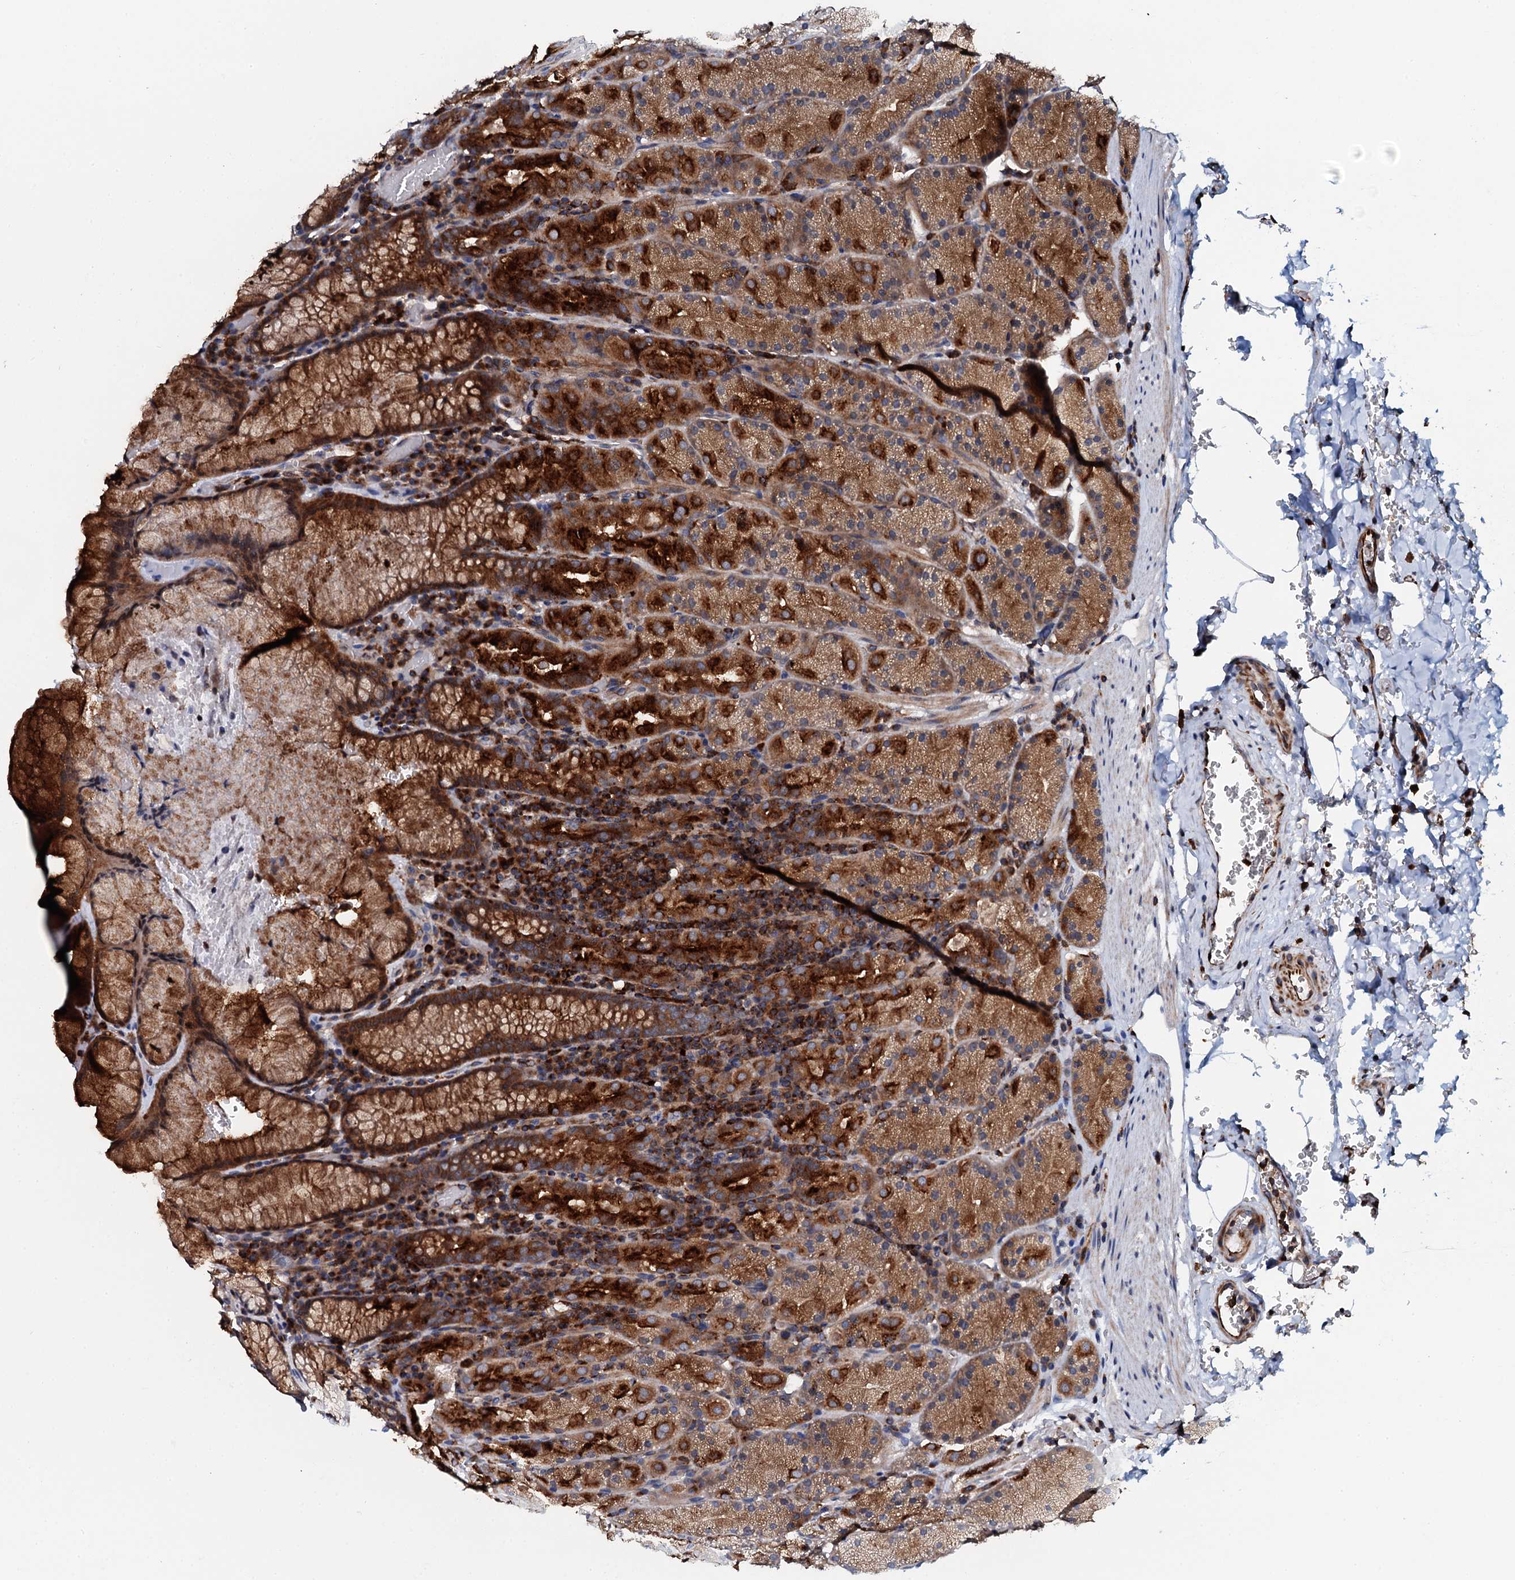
{"staining": {"intensity": "strong", "quantity": ">75%", "location": "cytoplasmic/membranous"}, "tissue": "stomach", "cell_type": "Glandular cells", "image_type": "normal", "snomed": [{"axis": "morphology", "description": "Normal tissue, NOS"}, {"axis": "topography", "description": "Stomach, upper"}, {"axis": "topography", "description": "Stomach, lower"}], "caption": "About >75% of glandular cells in normal stomach display strong cytoplasmic/membranous protein expression as visualized by brown immunohistochemical staining.", "gene": "VAMP8", "patient": {"sex": "male", "age": 80}}